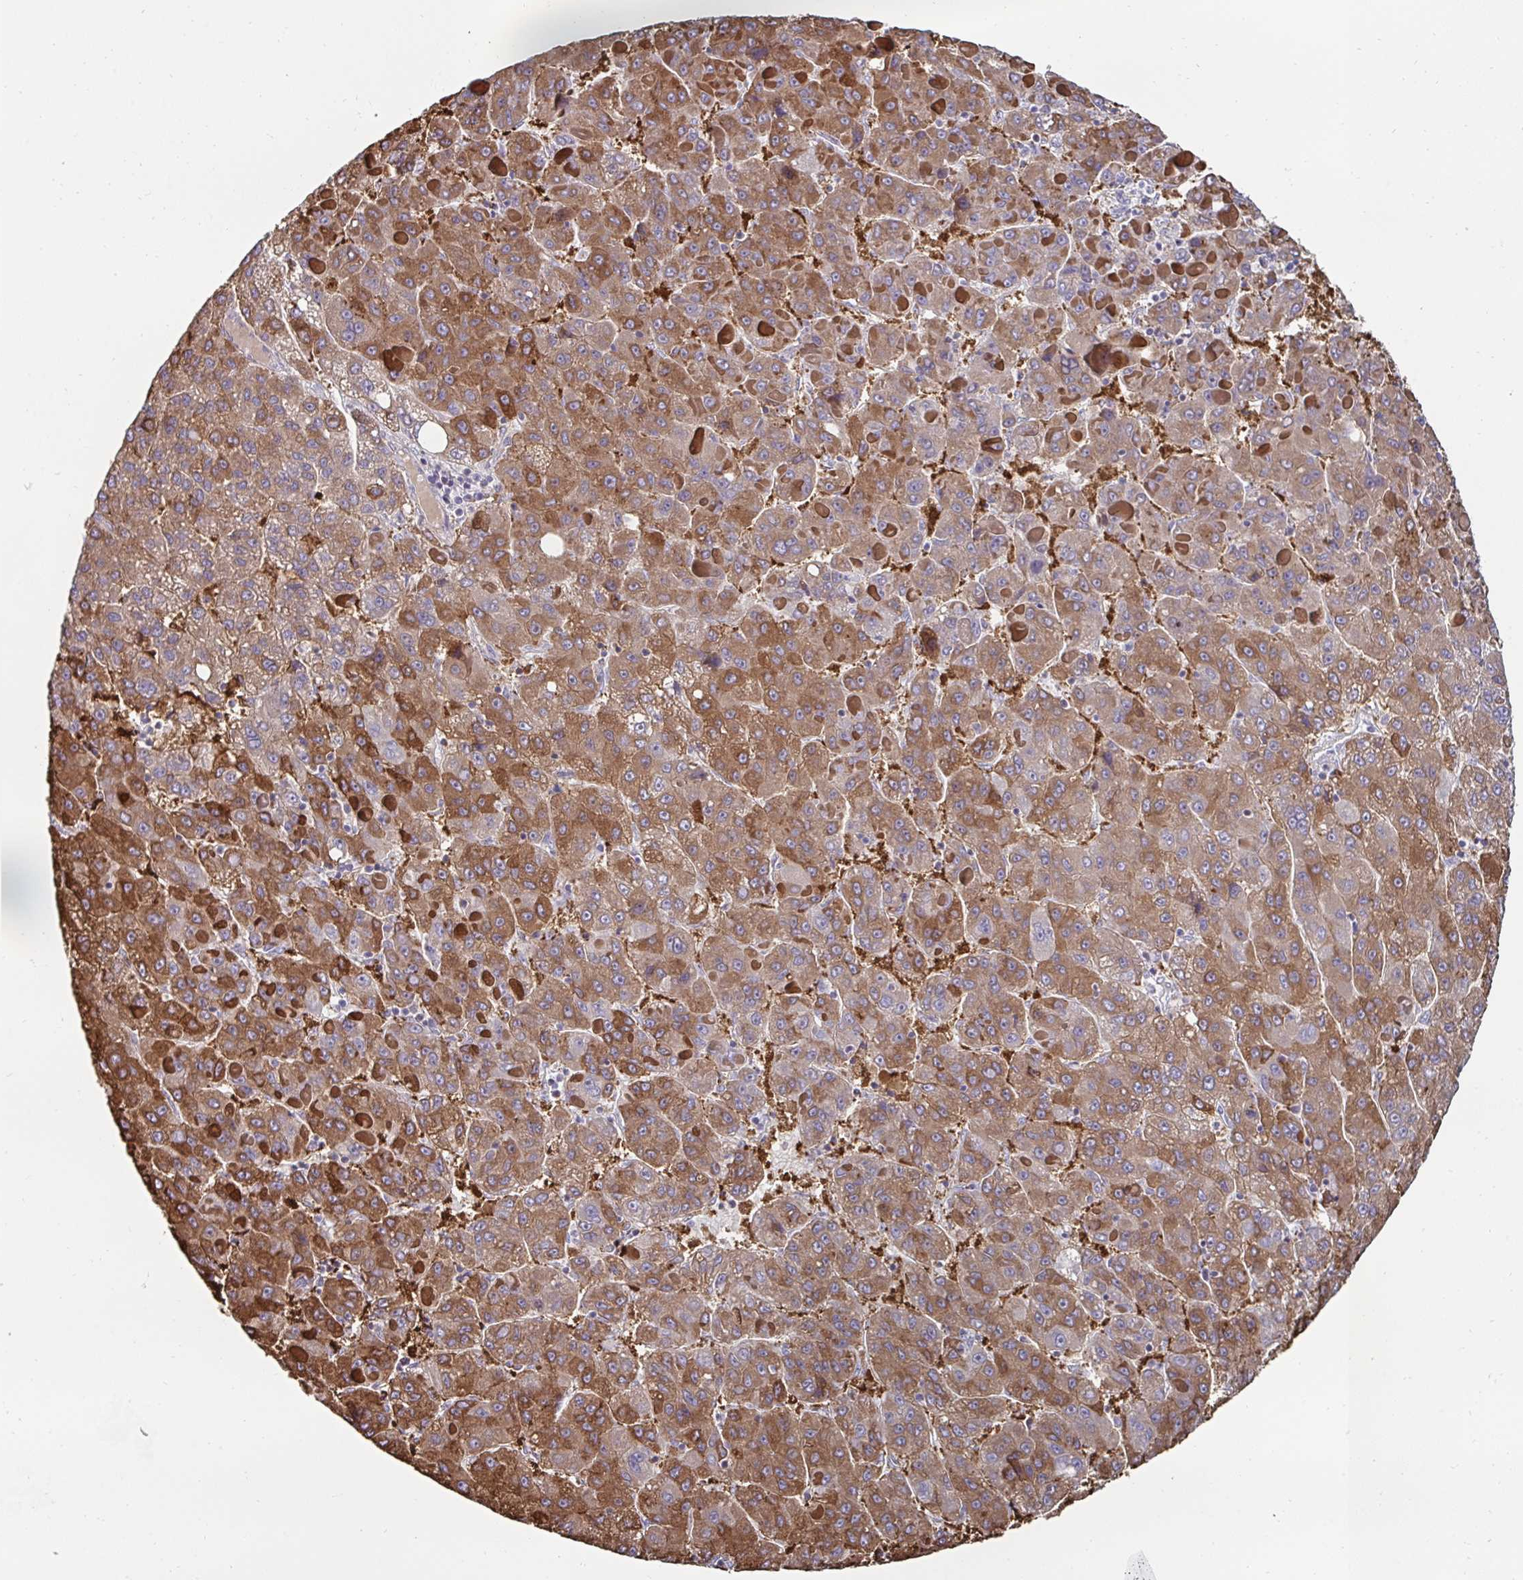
{"staining": {"intensity": "strong", "quantity": ">75%", "location": "cytoplasmic/membranous"}, "tissue": "liver cancer", "cell_type": "Tumor cells", "image_type": "cancer", "snomed": [{"axis": "morphology", "description": "Carcinoma, Hepatocellular, NOS"}, {"axis": "topography", "description": "Liver"}], "caption": "Immunohistochemistry of human liver cancer (hepatocellular carcinoma) reveals high levels of strong cytoplasmic/membranous positivity in about >75% of tumor cells.", "gene": "FBXL13", "patient": {"sex": "female", "age": 82}}